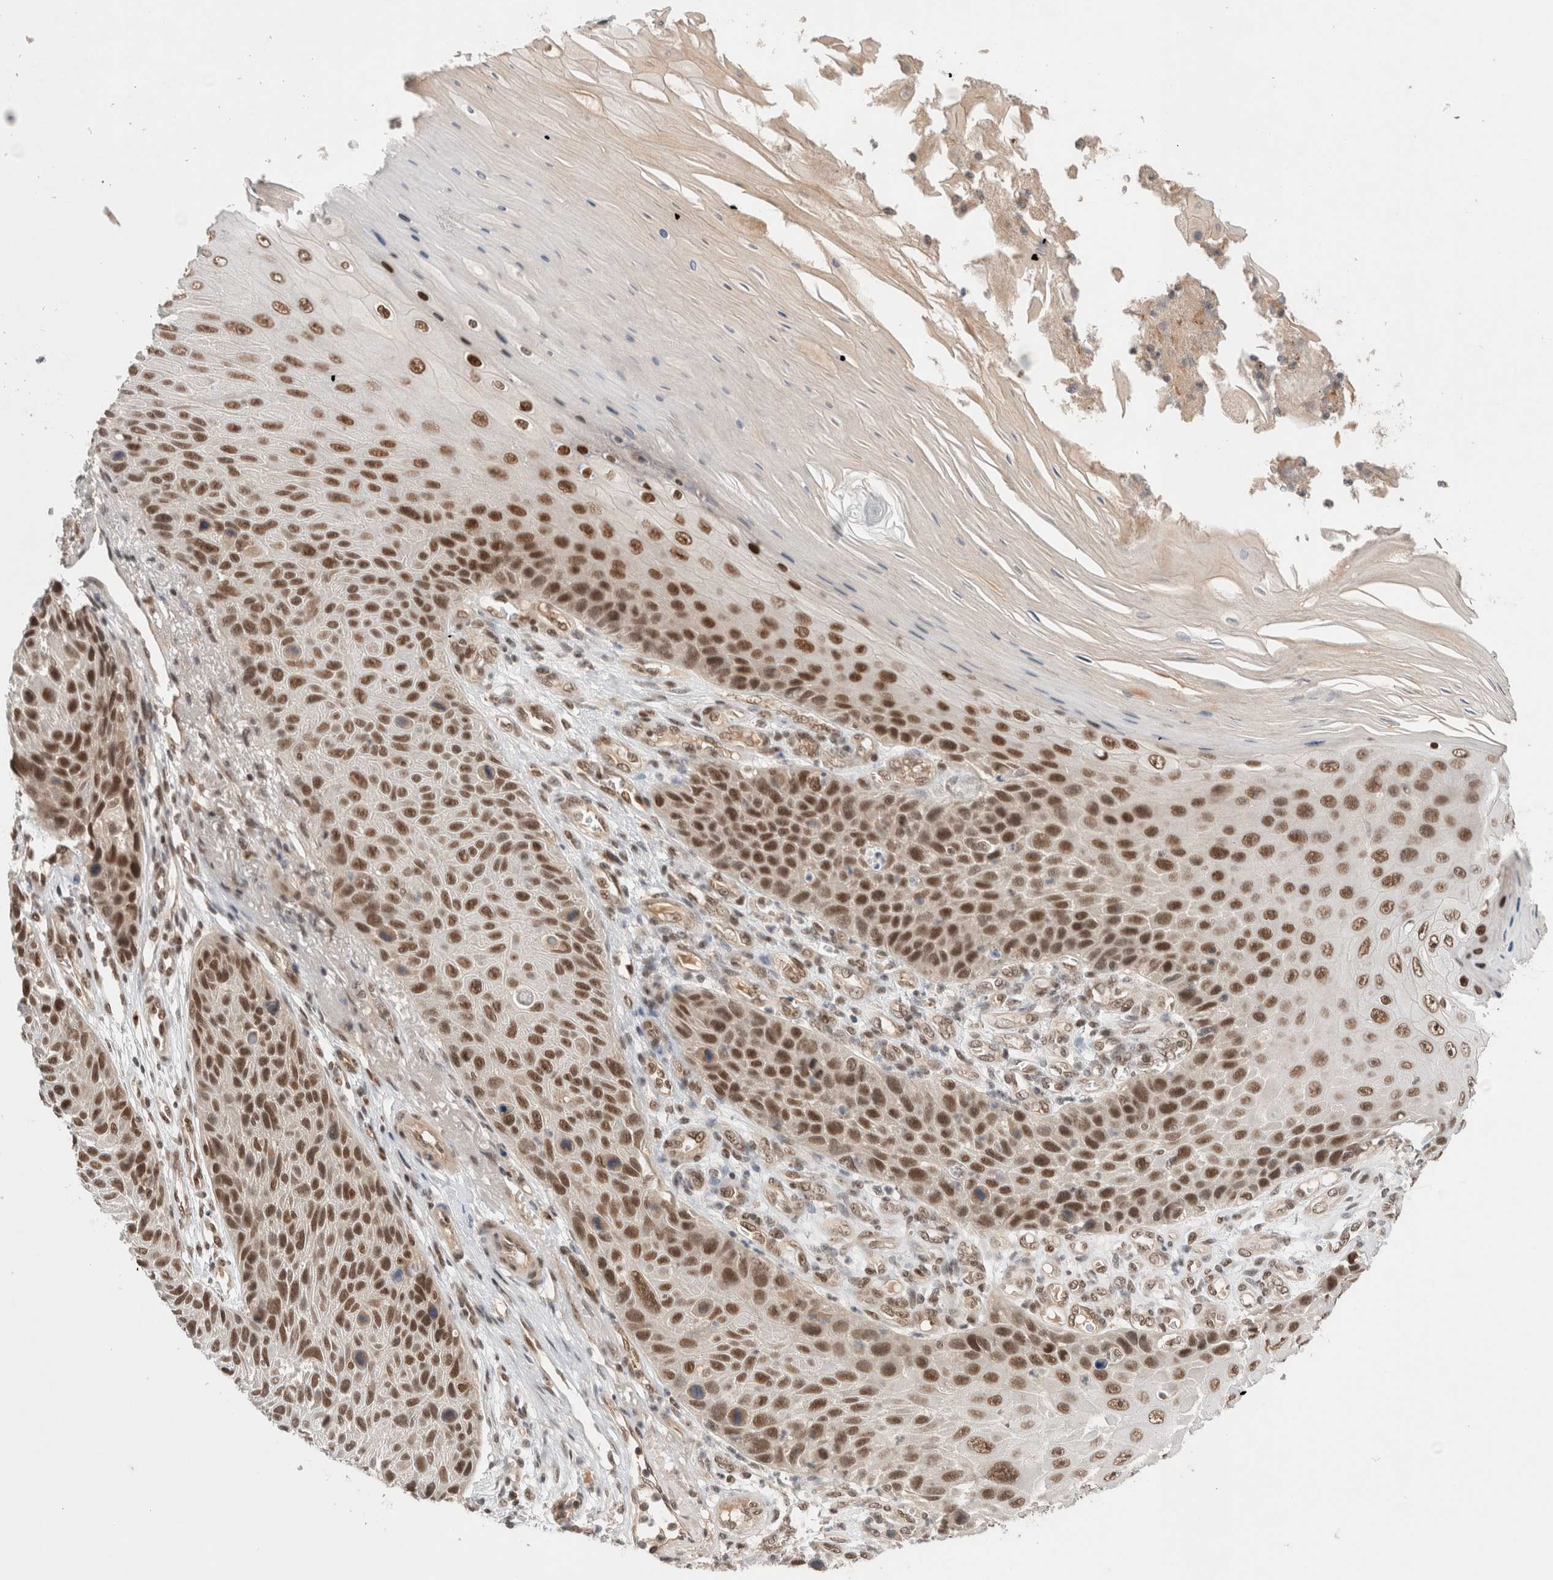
{"staining": {"intensity": "strong", "quantity": ">75%", "location": "nuclear"}, "tissue": "skin cancer", "cell_type": "Tumor cells", "image_type": "cancer", "snomed": [{"axis": "morphology", "description": "Squamous cell carcinoma, NOS"}, {"axis": "topography", "description": "Skin"}], "caption": "IHC micrograph of neoplastic tissue: squamous cell carcinoma (skin) stained using immunohistochemistry displays high levels of strong protein expression localized specifically in the nuclear of tumor cells, appearing as a nuclear brown color.", "gene": "GATAD2A", "patient": {"sex": "female", "age": 88}}